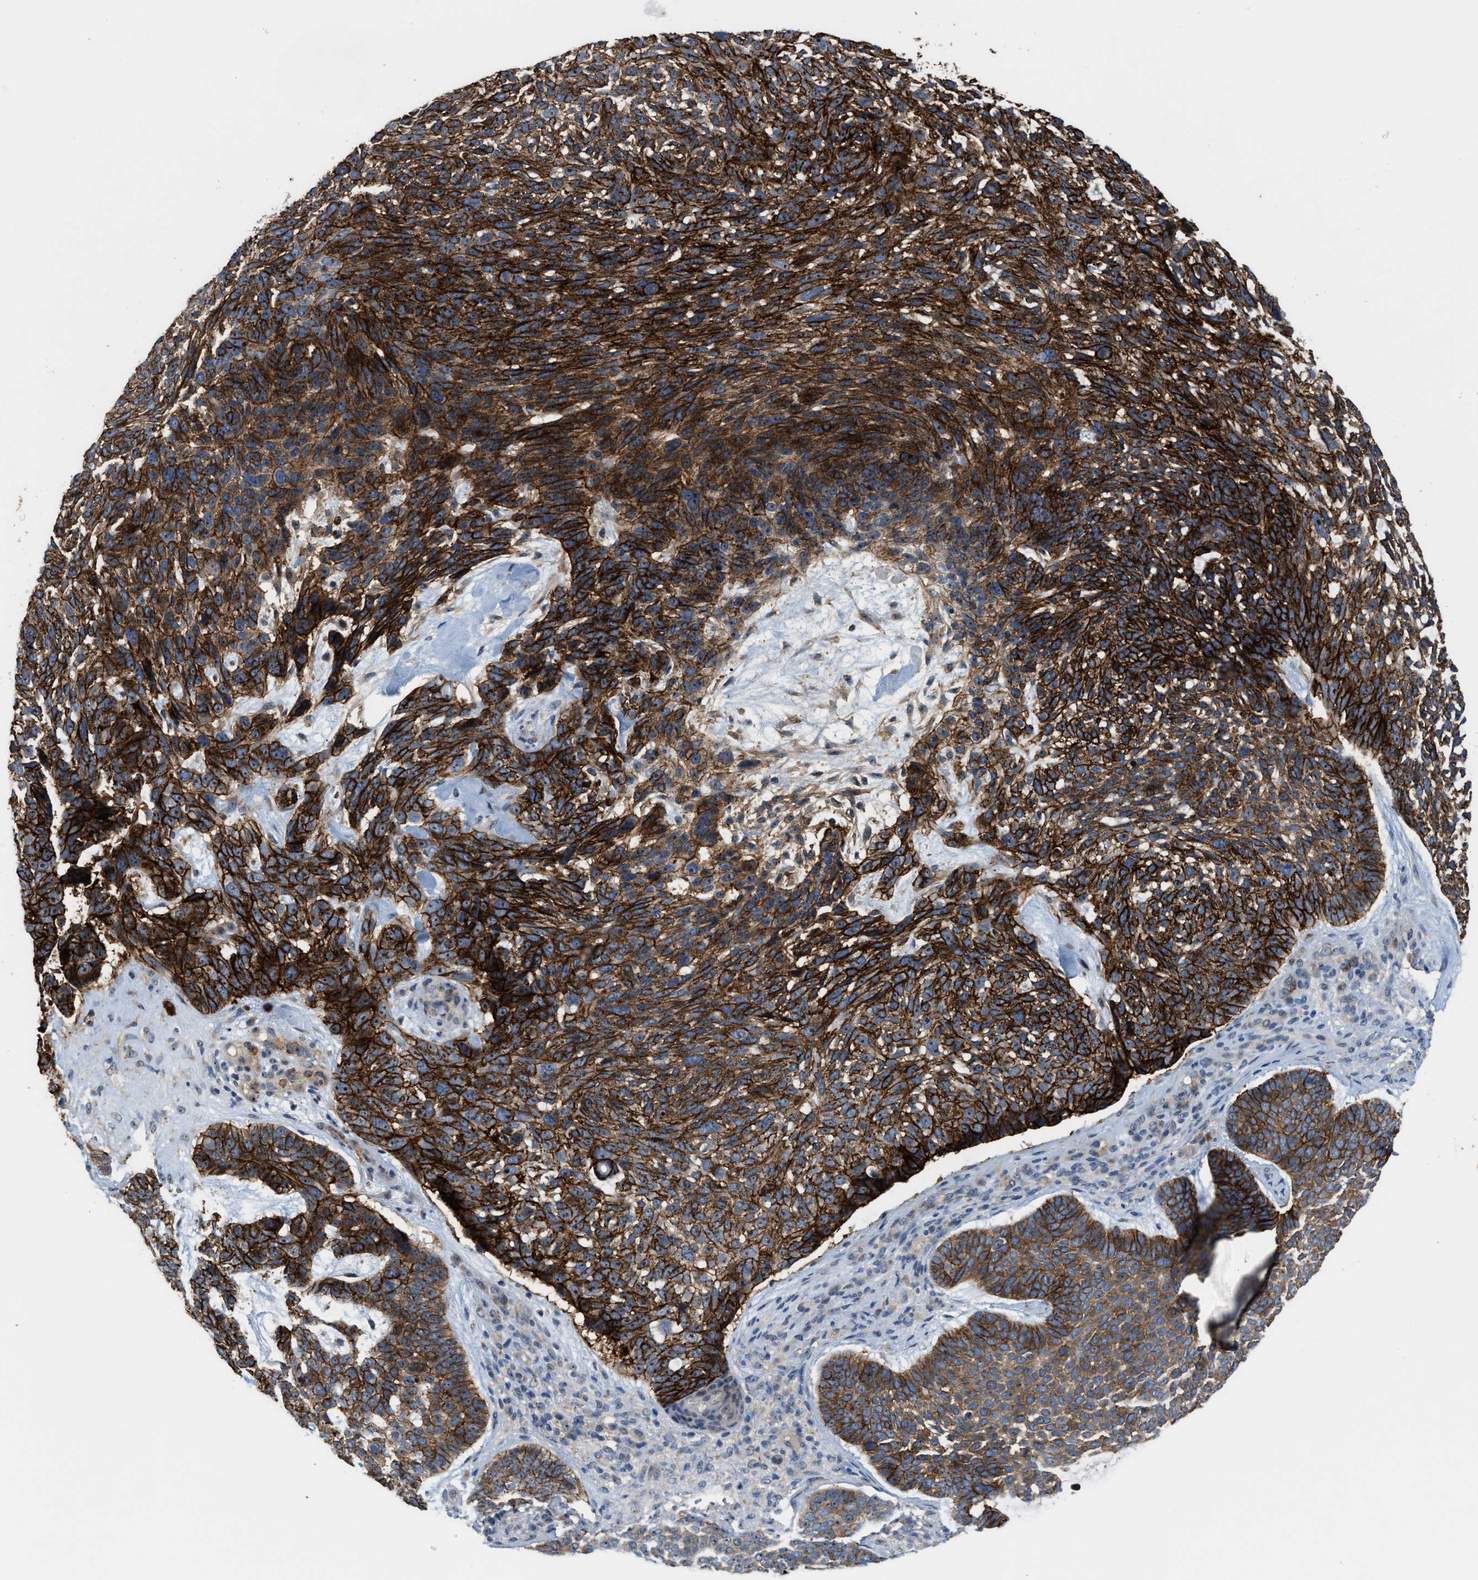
{"staining": {"intensity": "strong", "quantity": ">75%", "location": "cytoplasmic/membranous"}, "tissue": "skin cancer", "cell_type": "Tumor cells", "image_type": "cancer", "snomed": [{"axis": "morphology", "description": "Basal cell carcinoma"}, {"axis": "topography", "description": "Skin"}, {"axis": "topography", "description": "Skin of head"}], "caption": "This is a photomicrograph of immunohistochemistry (IHC) staining of skin cancer (basal cell carcinoma), which shows strong positivity in the cytoplasmic/membranous of tumor cells.", "gene": "ZNF783", "patient": {"sex": "female", "age": 85}}